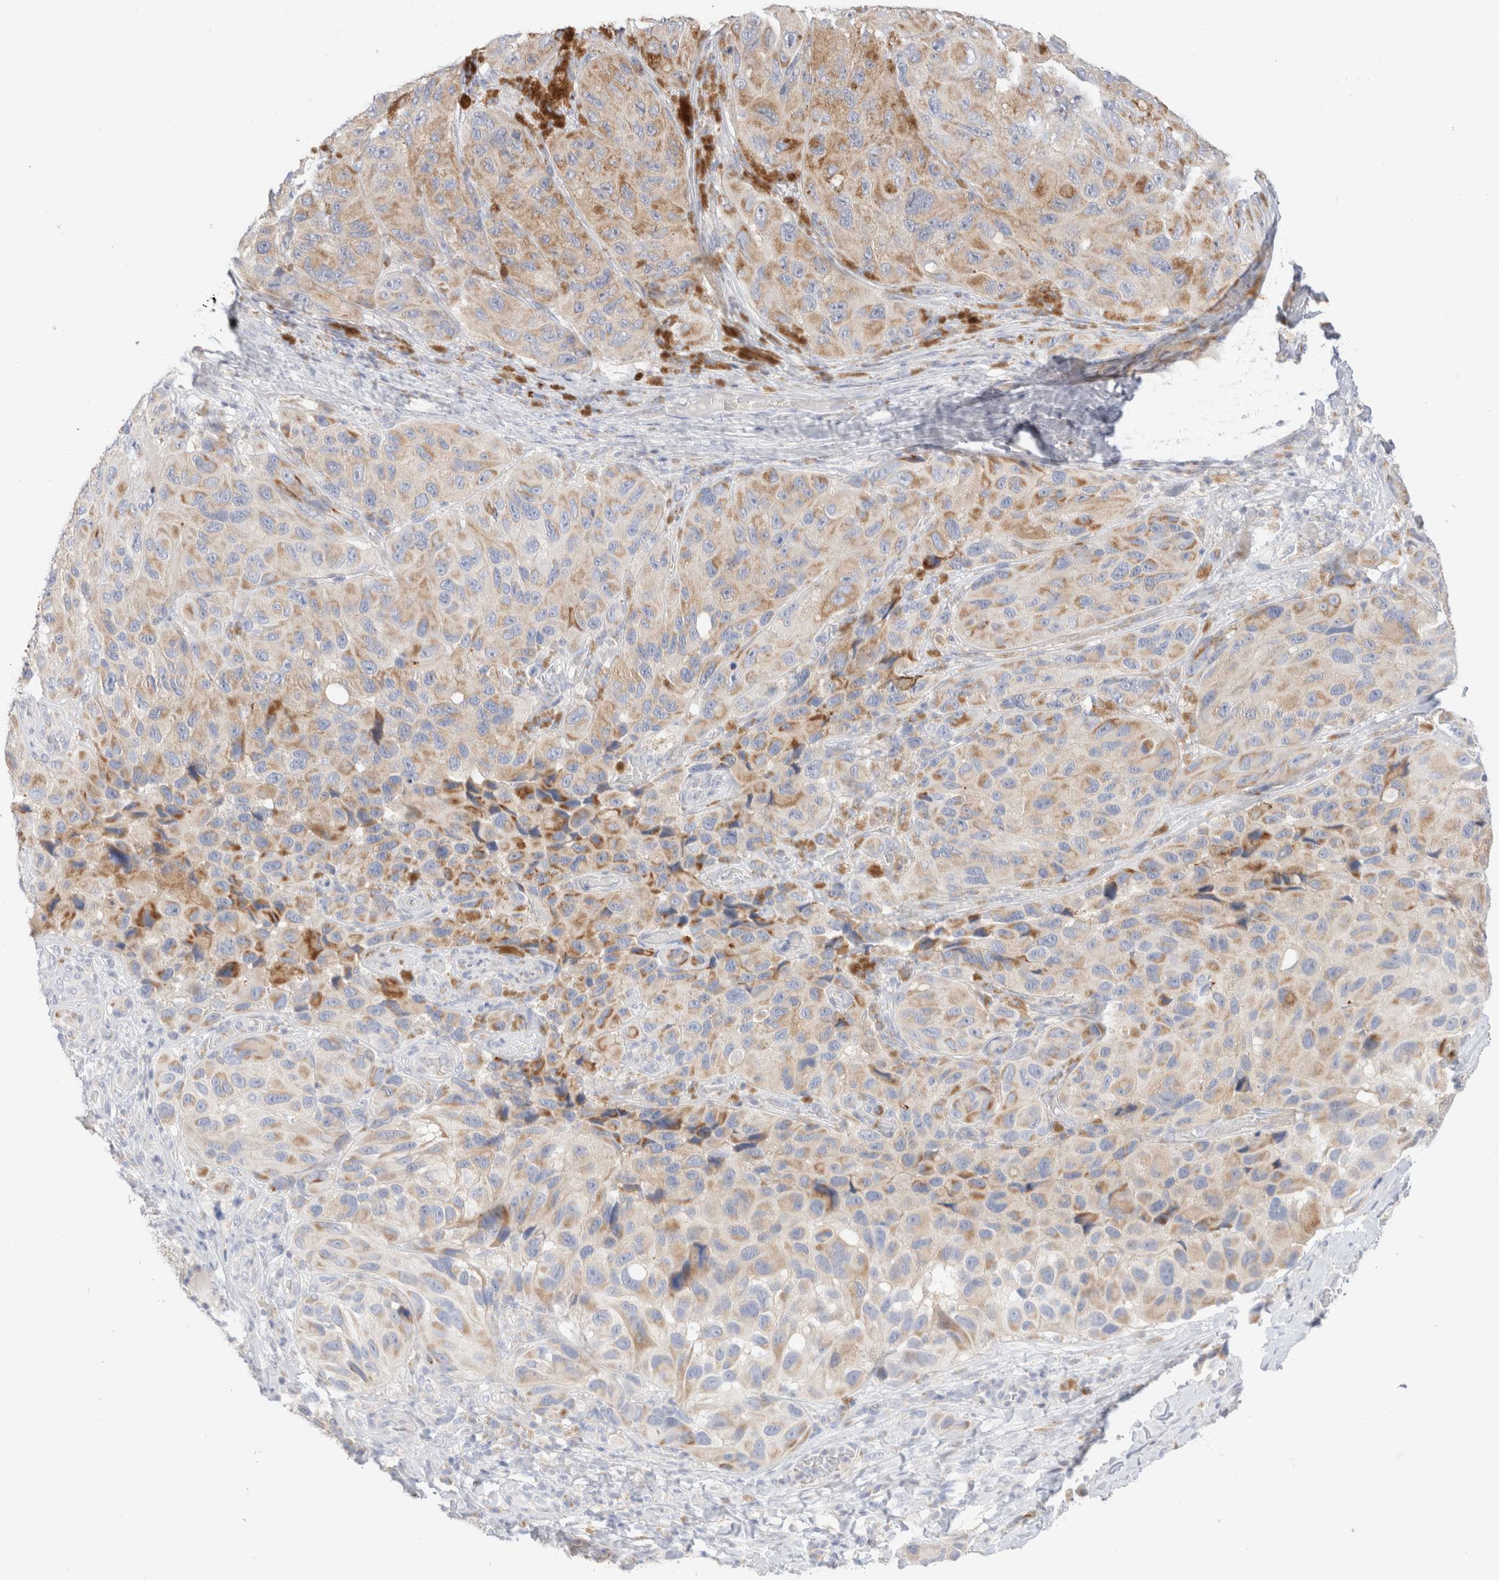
{"staining": {"intensity": "weak", "quantity": "25%-75%", "location": "cytoplasmic/membranous"}, "tissue": "melanoma", "cell_type": "Tumor cells", "image_type": "cancer", "snomed": [{"axis": "morphology", "description": "Malignant melanoma, NOS"}, {"axis": "topography", "description": "Skin"}], "caption": "IHC image of neoplastic tissue: human melanoma stained using immunohistochemistry (IHC) demonstrates low levels of weak protein expression localized specifically in the cytoplasmic/membranous of tumor cells, appearing as a cytoplasmic/membranous brown color.", "gene": "ATP6V1C1", "patient": {"sex": "female", "age": 73}}